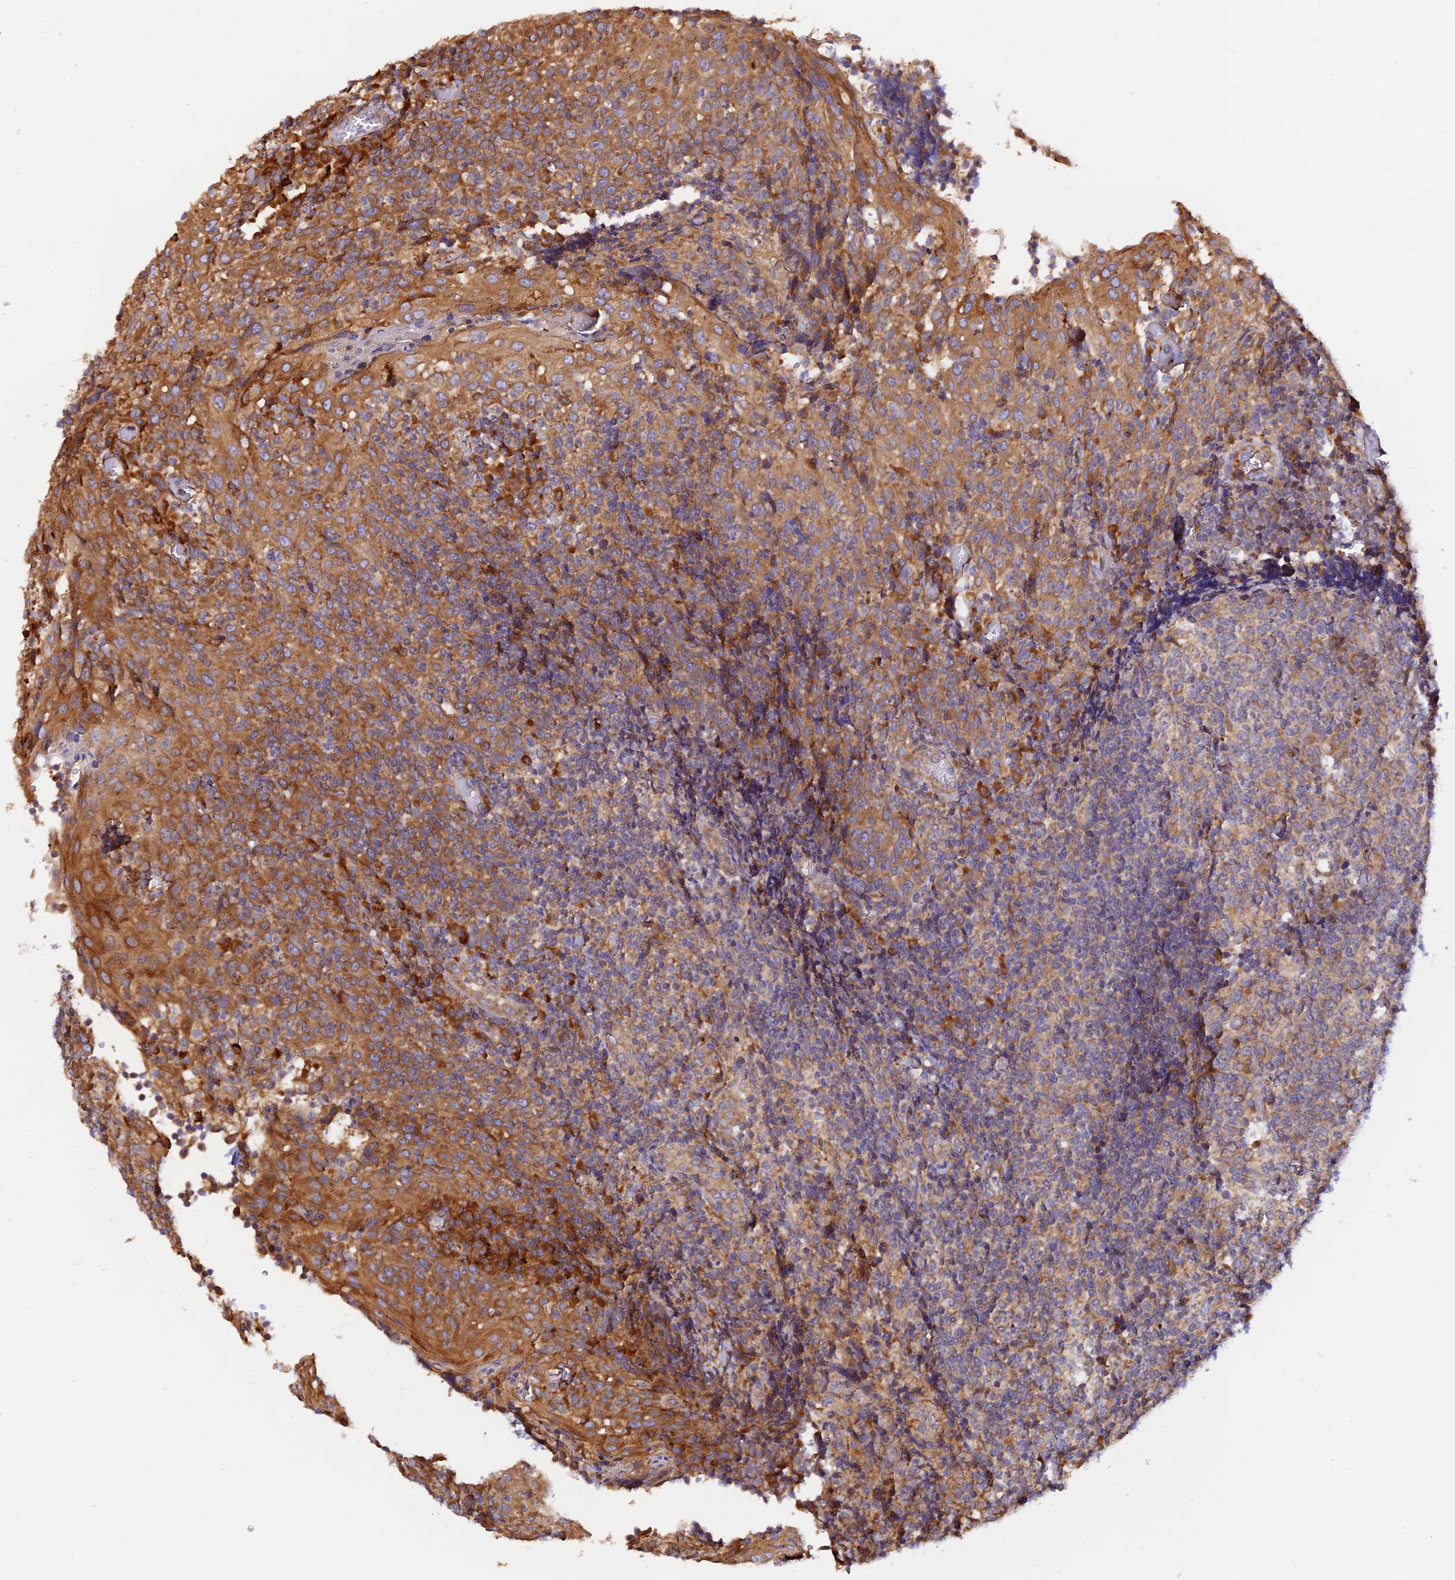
{"staining": {"intensity": "moderate", "quantity": "25%-75%", "location": "cytoplasmic/membranous"}, "tissue": "tonsil", "cell_type": "Germinal center cells", "image_type": "normal", "snomed": [{"axis": "morphology", "description": "Normal tissue, NOS"}, {"axis": "topography", "description": "Tonsil"}], "caption": "Tonsil stained with immunohistochemistry (IHC) shows moderate cytoplasmic/membranous positivity in about 25%-75% of germinal center cells. The staining was performed using DAB to visualize the protein expression in brown, while the nuclei were stained in blue with hematoxylin (Magnification: 20x).", "gene": "RPL5", "patient": {"sex": "female", "age": 19}}